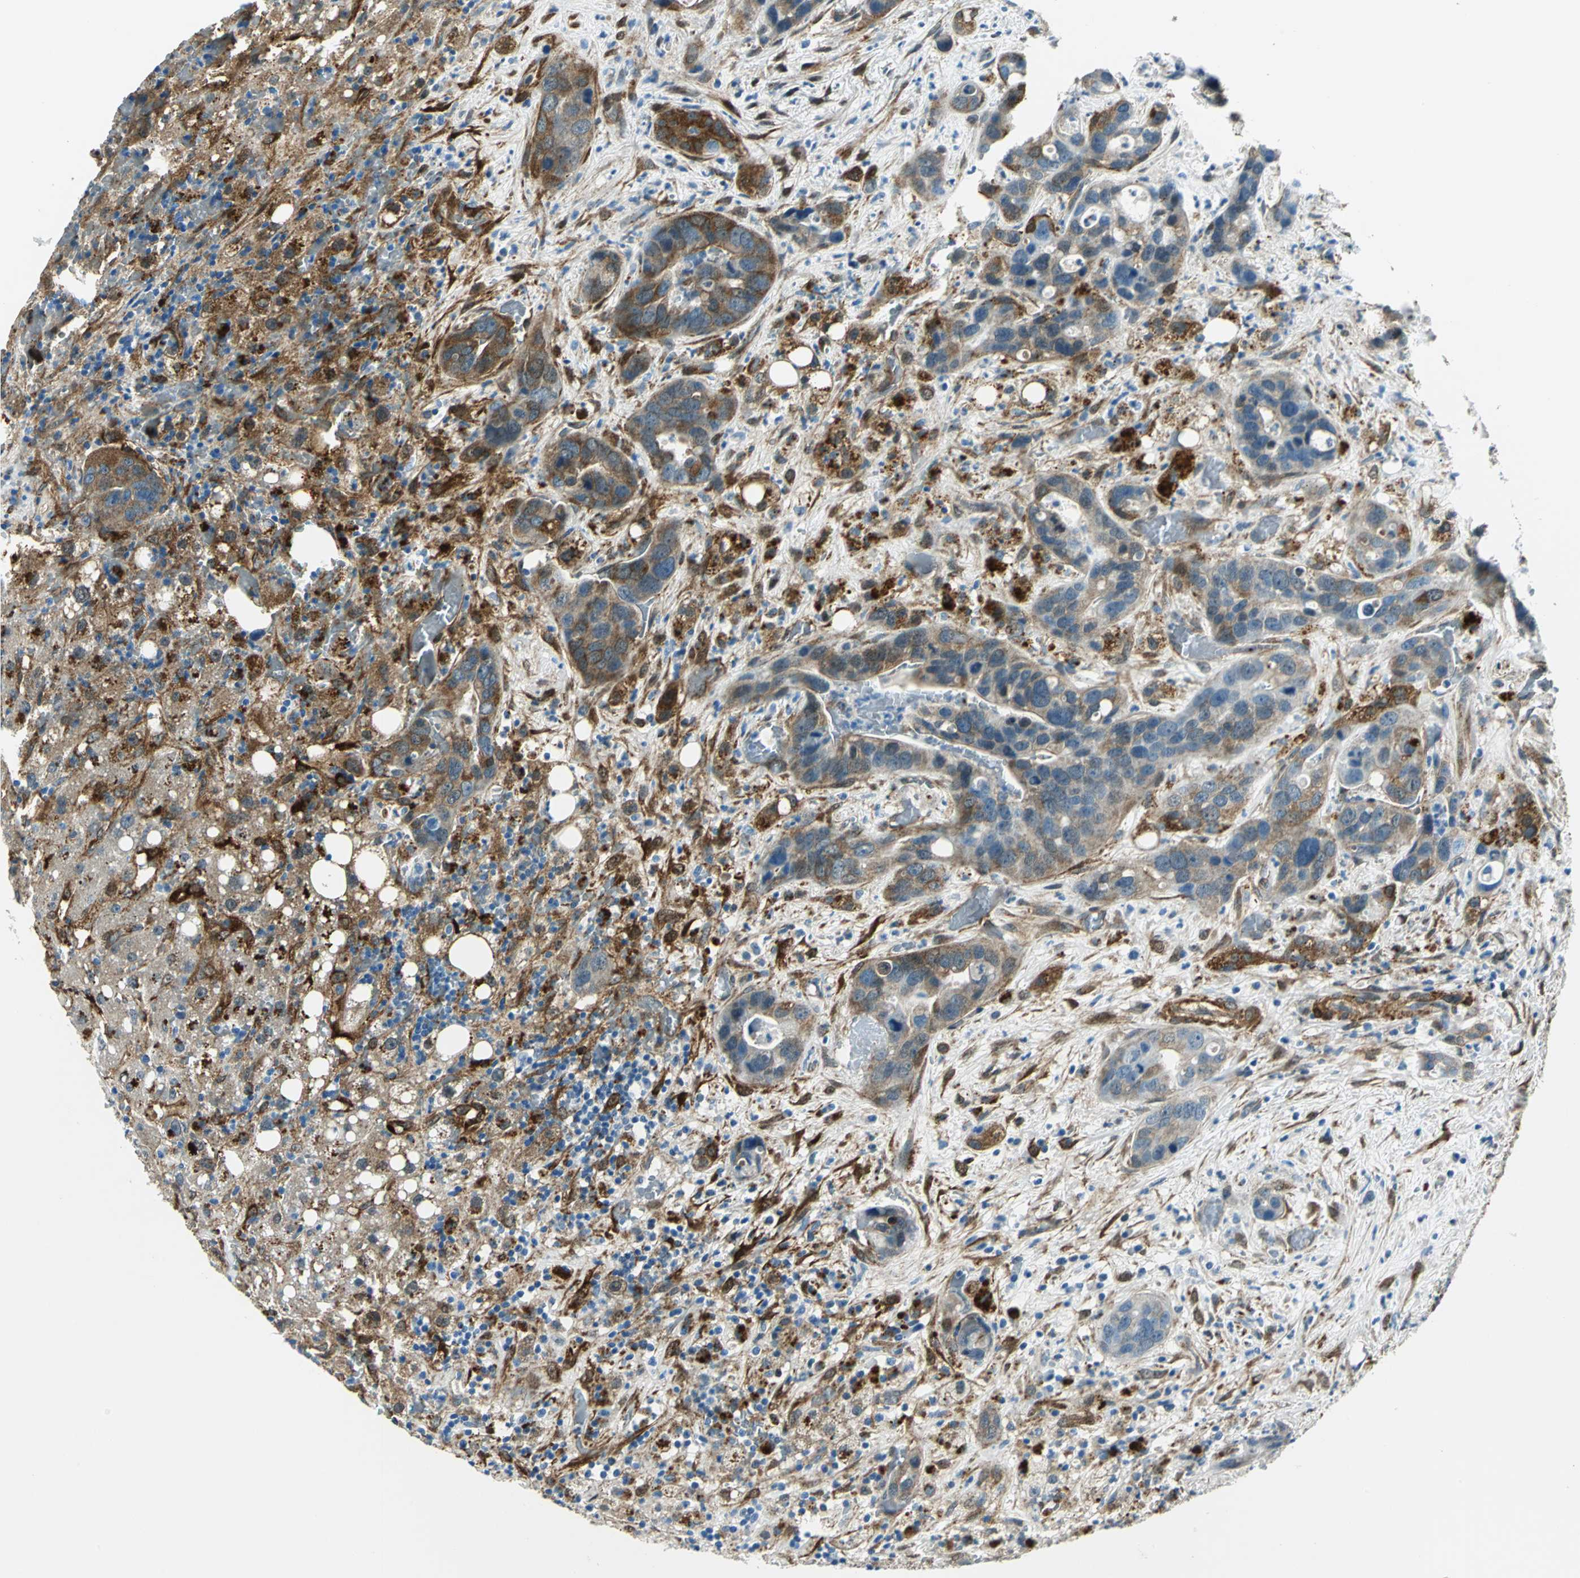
{"staining": {"intensity": "strong", "quantity": "25%-75%", "location": "cytoplasmic/membranous"}, "tissue": "liver cancer", "cell_type": "Tumor cells", "image_type": "cancer", "snomed": [{"axis": "morphology", "description": "Cholangiocarcinoma"}, {"axis": "topography", "description": "Liver"}], "caption": "DAB (3,3'-diaminobenzidine) immunohistochemical staining of liver cancer (cholangiocarcinoma) shows strong cytoplasmic/membranous protein expression in about 25%-75% of tumor cells. (DAB (3,3'-diaminobenzidine) IHC, brown staining for protein, blue staining for nuclei).", "gene": "HSPB1", "patient": {"sex": "female", "age": 65}}